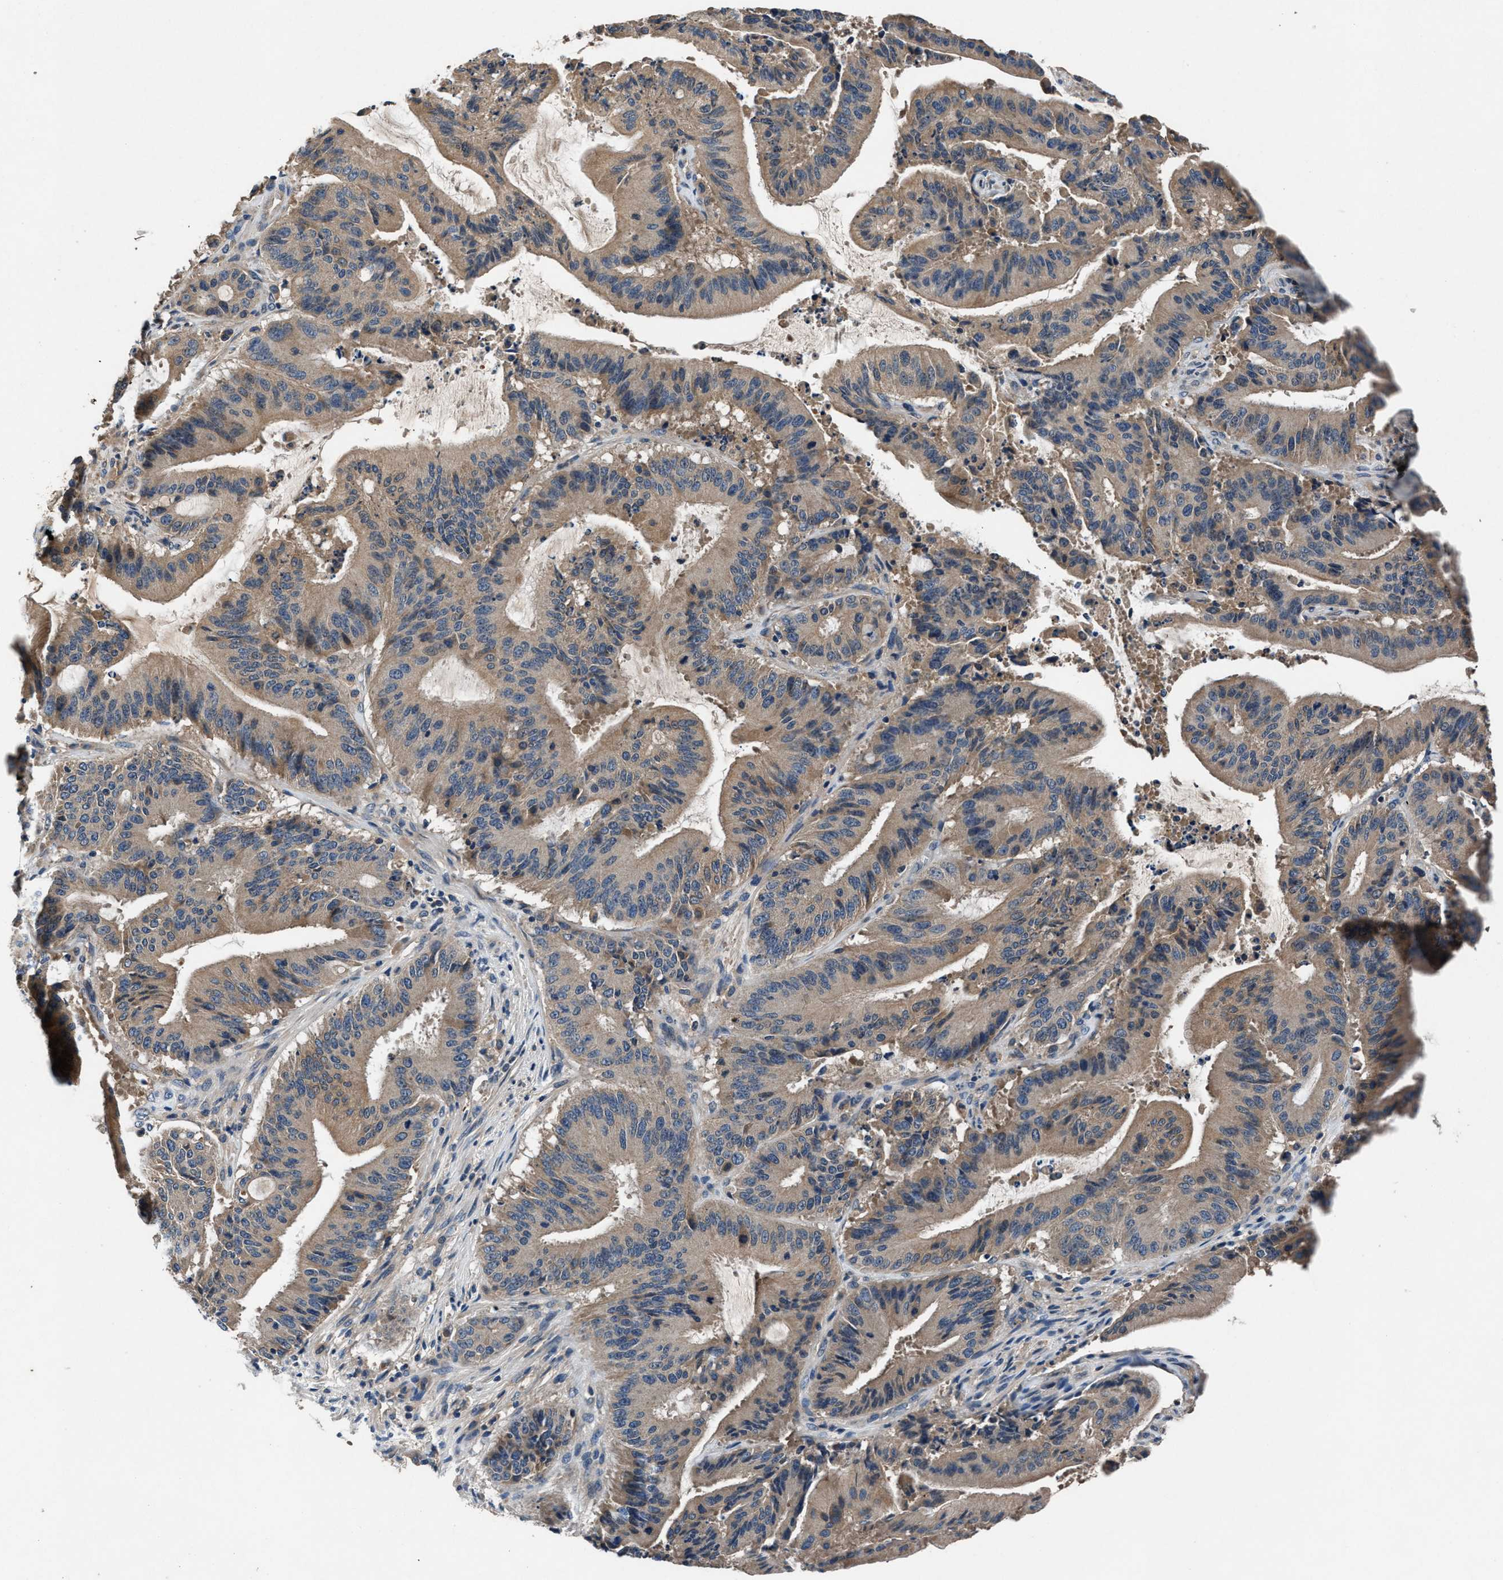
{"staining": {"intensity": "weak", "quantity": "25%-75%", "location": "cytoplasmic/membranous"}, "tissue": "liver cancer", "cell_type": "Tumor cells", "image_type": "cancer", "snomed": [{"axis": "morphology", "description": "Normal tissue, NOS"}, {"axis": "morphology", "description": "Cholangiocarcinoma"}, {"axis": "topography", "description": "Liver"}, {"axis": "topography", "description": "Peripheral nerve tissue"}], "caption": "Weak cytoplasmic/membranous positivity is seen in about 25%-75% of tumor cells in liver cancer. Using DAB (brown) and hematoxylin (blue) stains, captured at high magnification using brightfield microscopy.", "gene": "PRXL2C", "patient": {"sex": "female", "age": 73}}